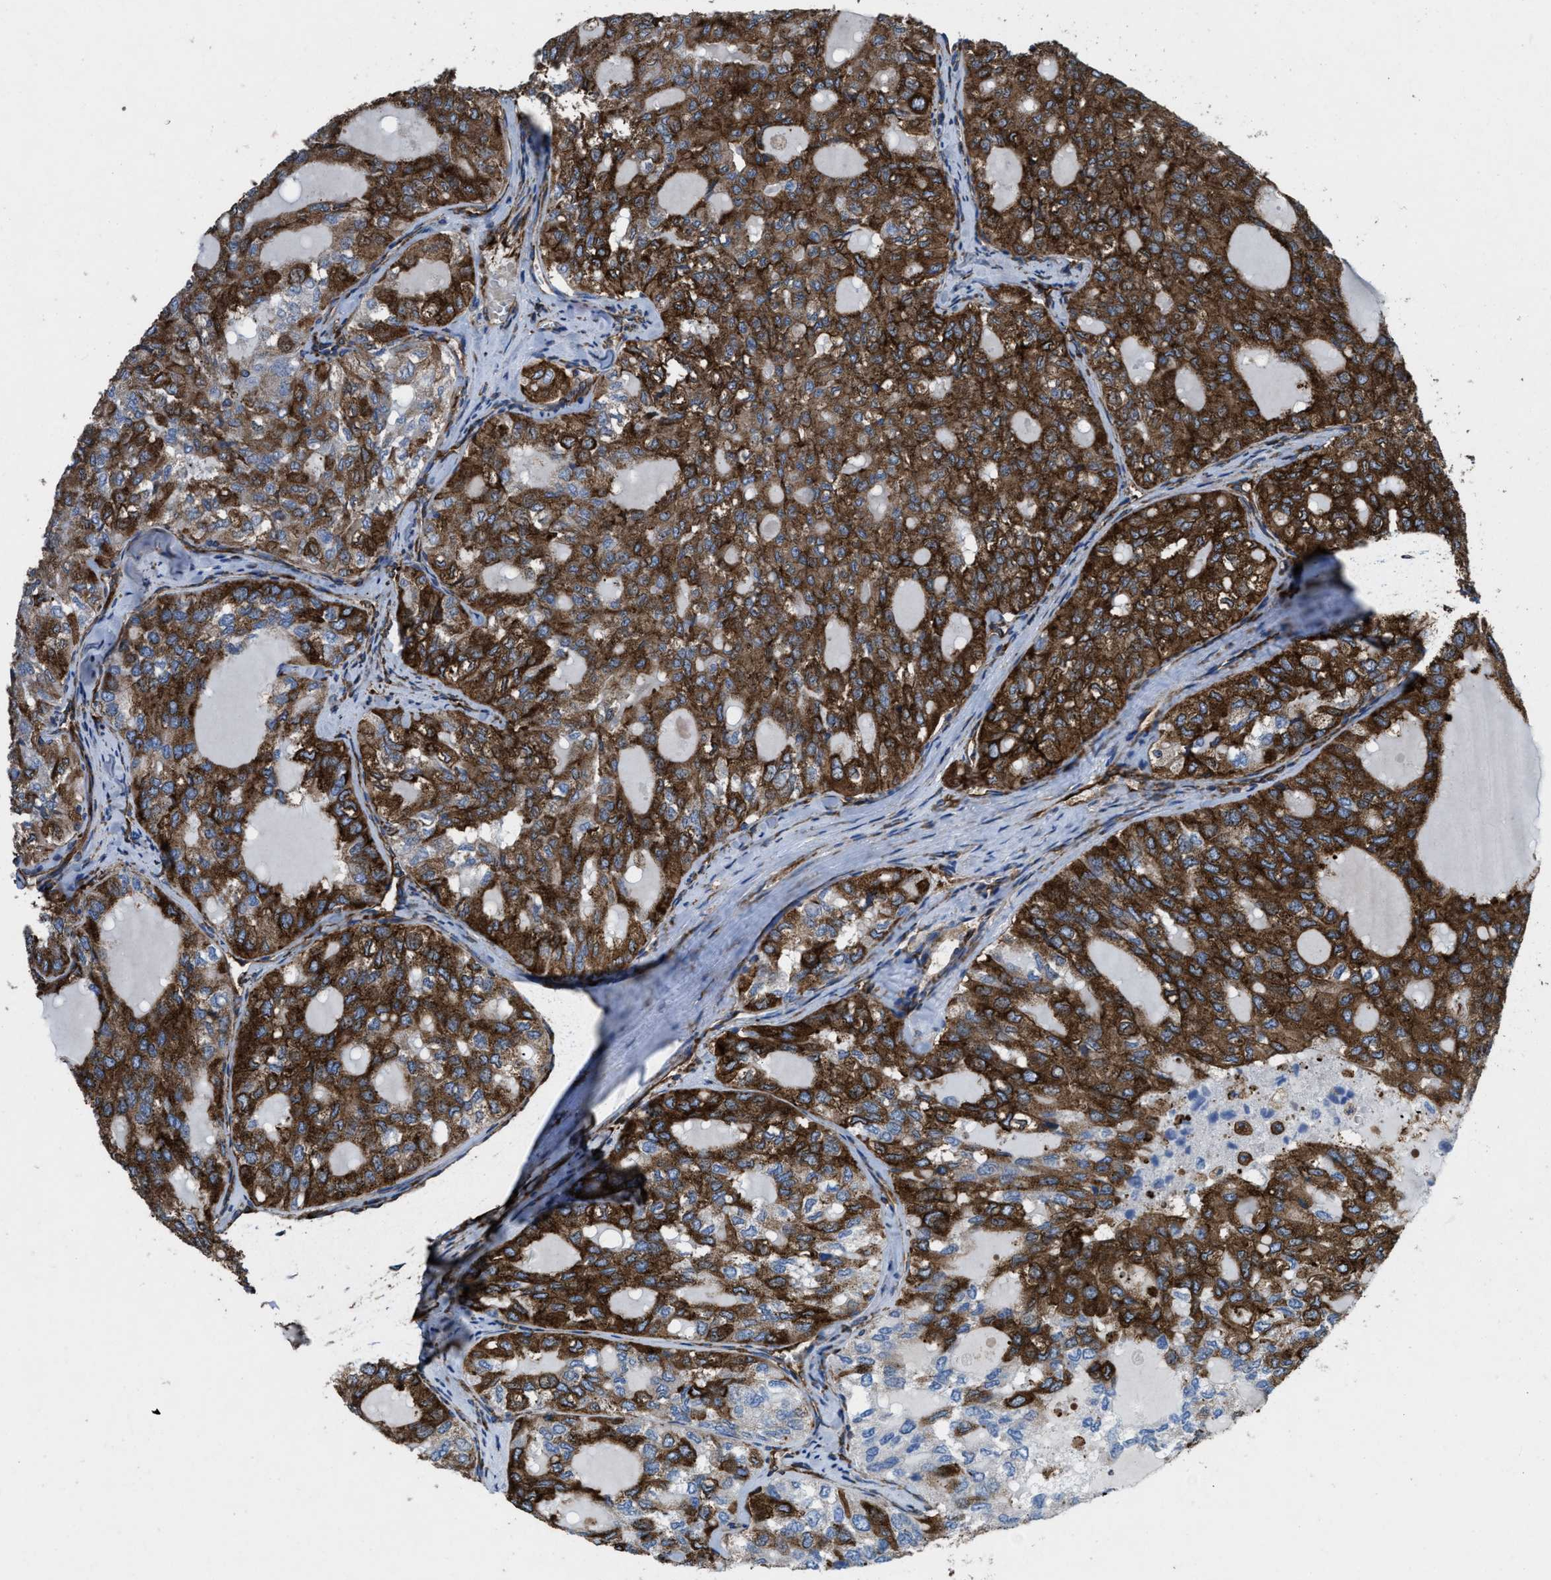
{"staining": {"intensity": "moderate", "quantity": ">75%", "location": "cytoplasmic/membranous"}, "tissue": "thyroid cancer", "cell_type": "Tumor cells", "image_type": "cancer", "snomed": [{"axis": "morphology", "description": "Follicular adenoma carcinoma, NOS"}, {"axis": "topography", "description": "Thyroid gland"}], "caption": "A high-resolution image shows immunohistochemistry staining of thyroid cancer, which displays moderate cytoplasmic/membranous positivity in about >75% of tumor cells.", "gene": "CAPRIN1", "patient": {"sex": "male", "age": 75}}